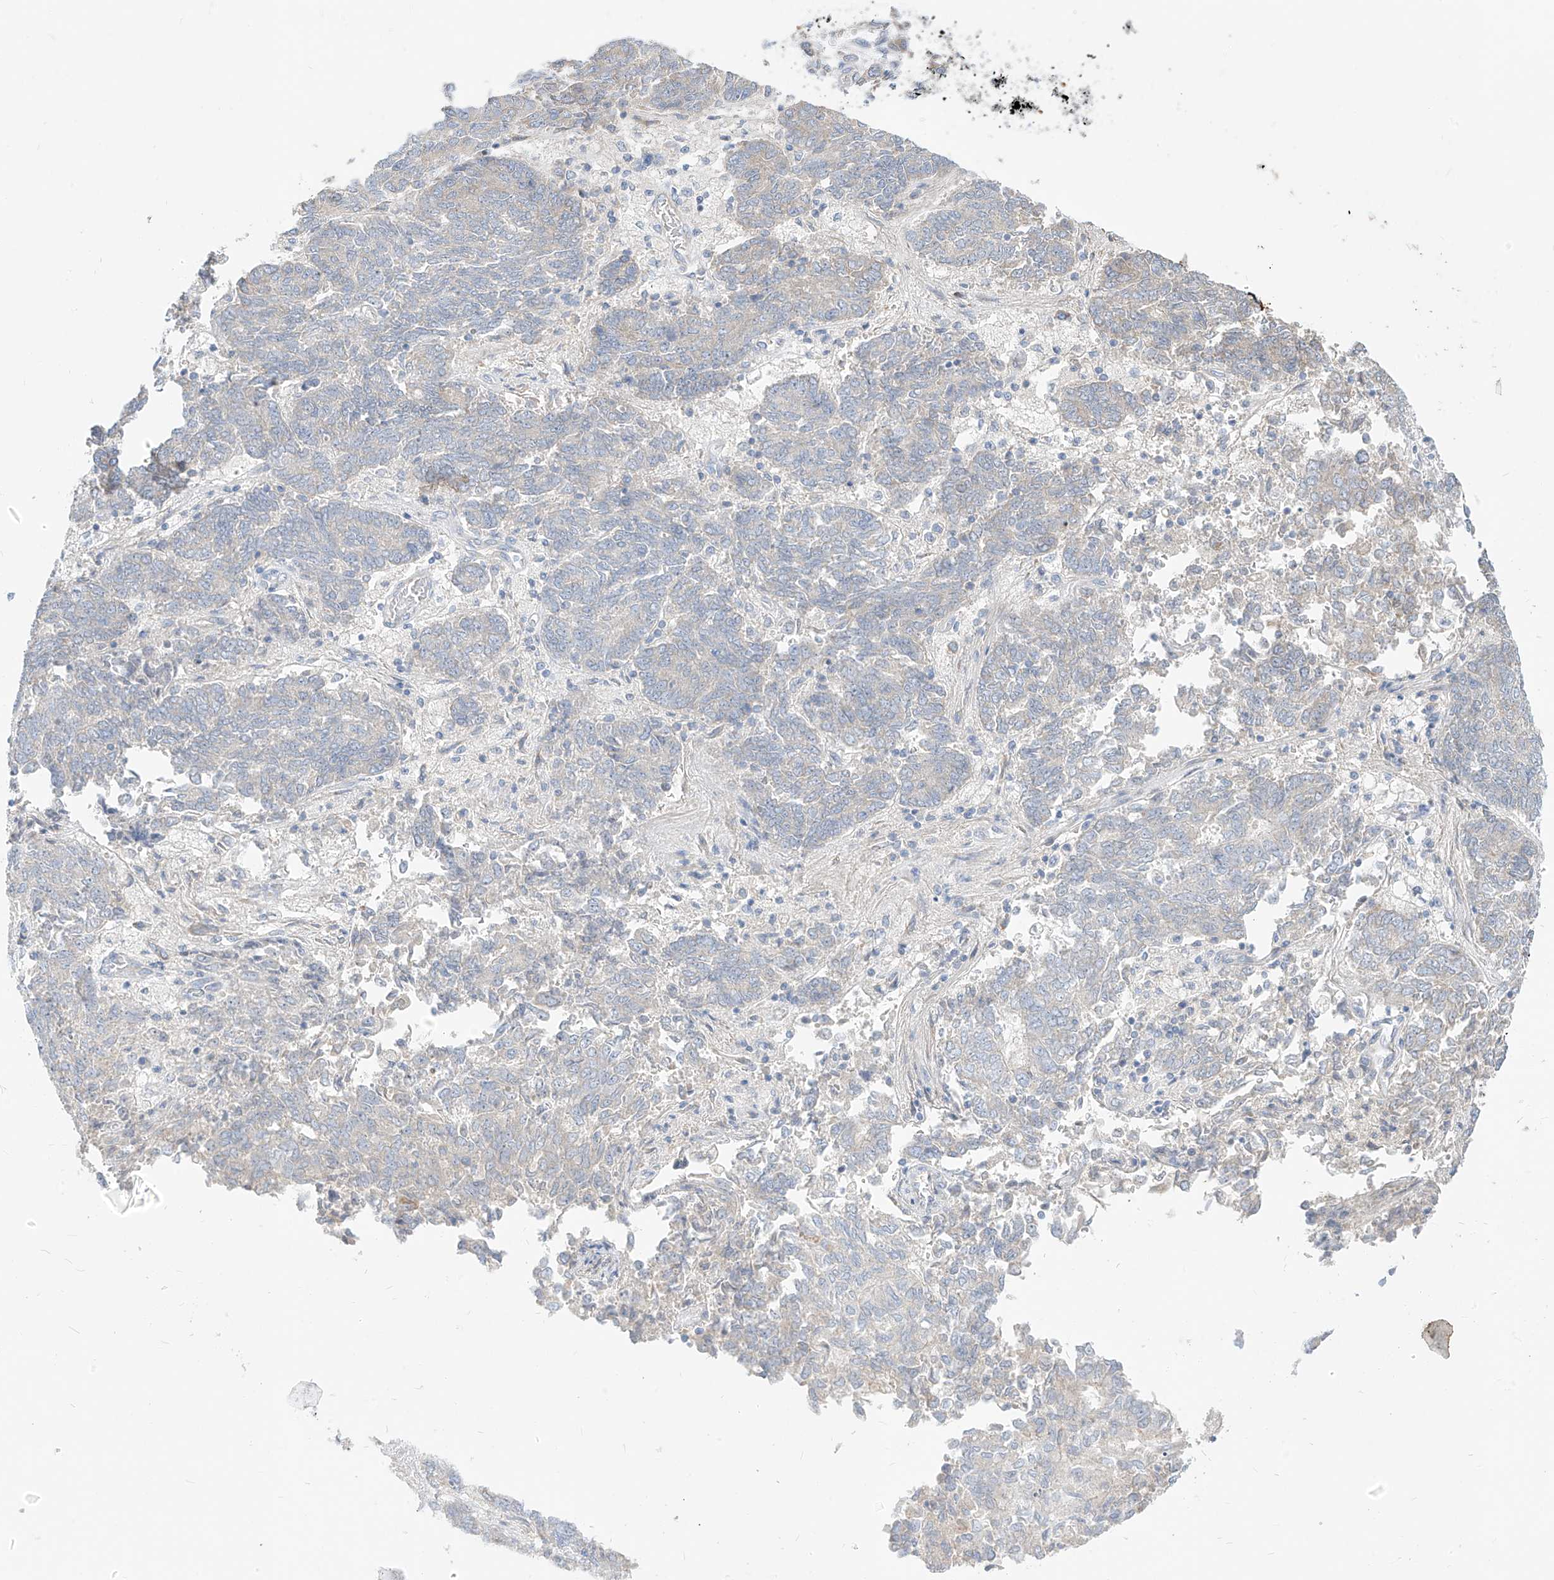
{"staining": {"intensity": "negative", "quantity": "none", "location": "none"}, "tissue": "endometrial cancer", "cell_type": "Tumor cells", "image_type": "cancer", "snomed": [{"axis": "morphology", "description": "Adenocarcinoma, NOS"}, {"axis": "topography", "description": "Endometrium"}], "caption": "IHC micrograph of adenocarcinoma (endometrial) stained for a protein (brown), which exhibits no staining in tumor cells.", "gene": "RASA2", "patient": {"sex": "female", "age": 80}}